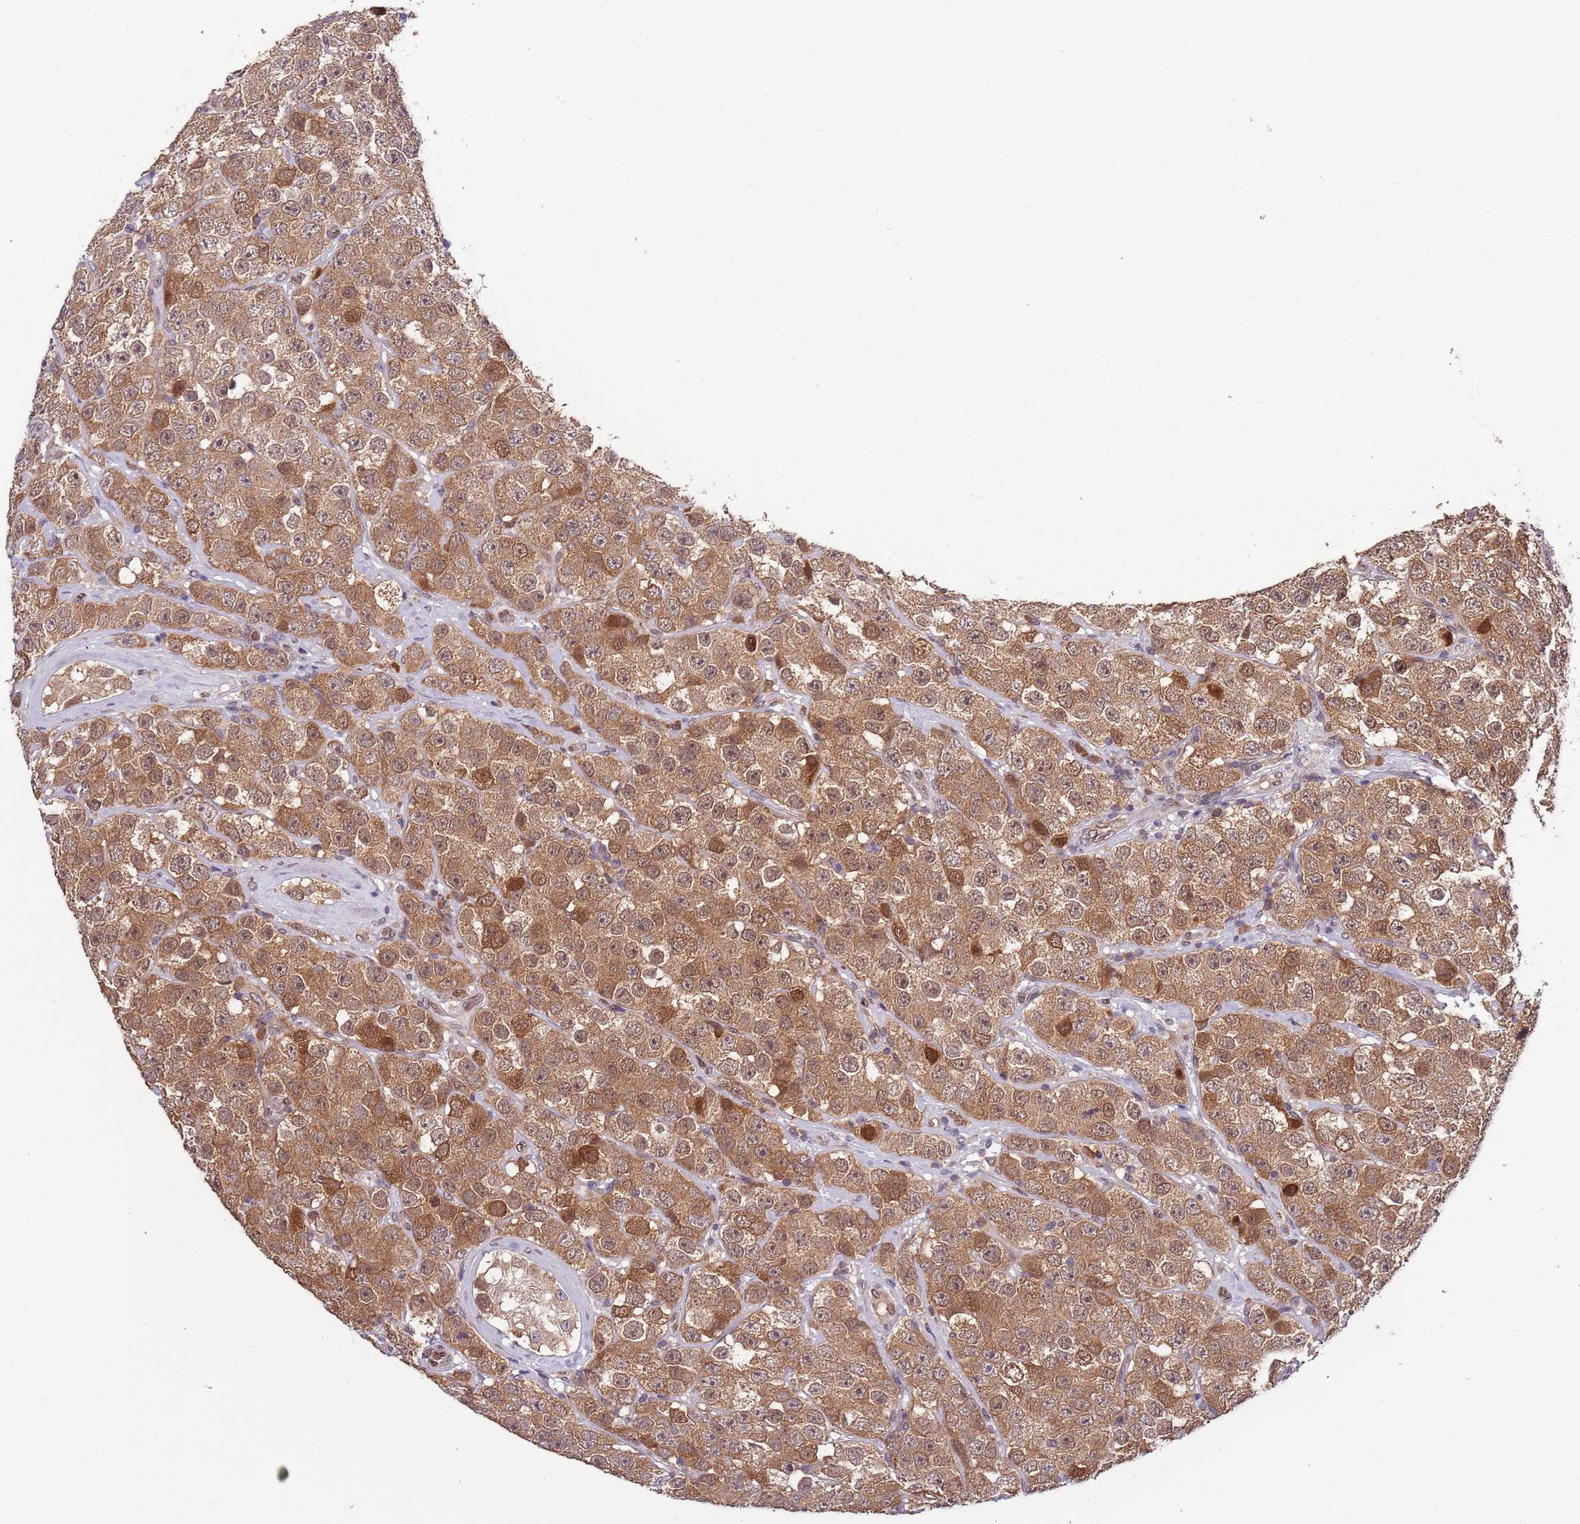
{"staining": {"intensity": "moderate", "quantity": ">75%", "location": "cytoplasmic/membranous,nuclear"}, "tissue": "testis cancer", "cell_type": "Tumor cells", "image_type": "cancer", "snomed": [{"axis": "morphology", "description": "Seminoma, NOS"}, {"axis": "topography", "description": "Testis"}], "caption": "This image displays immunohistochemistry staining of testis cancer, with medium moderate cytoplasmic/membranous and nuclear expression in about >75% of tumor cells.", "gene": "ZNF665", "patient": {"sex": "male", "age": 28}}